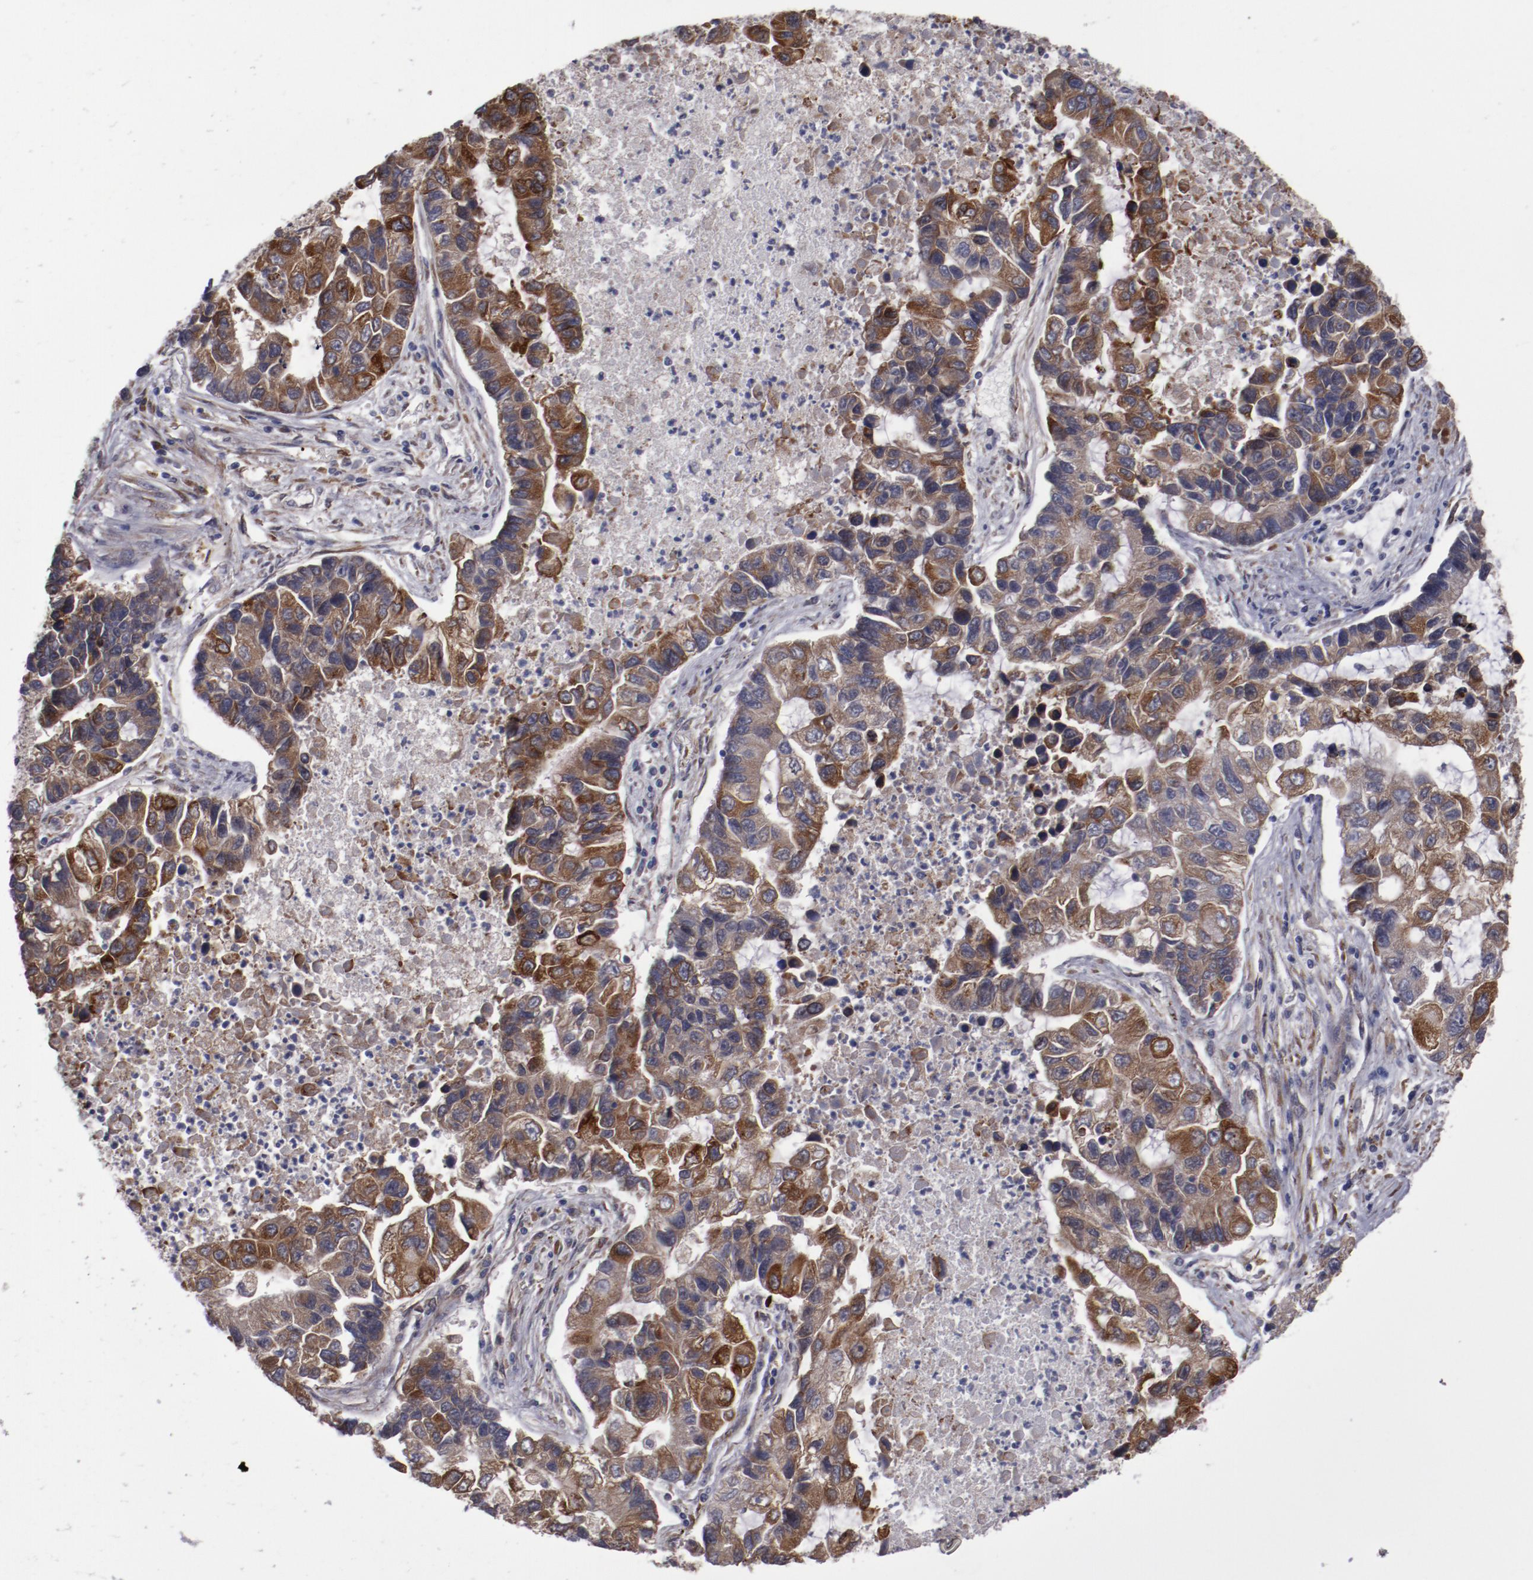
{"staining": {"intensity": "moderate", "quantity": ">75%", "location": "cytoplasmic/membranous"}, "tissue": "lung cancer", "cell_type": "Tumor cells", "image_type": "cancer", "snomed": [{"axis": "morphology", "description": "Adenocarcinoma, NOS"}, {"axis": "topography", "description": "Lung"}], "caption": "IHC histopathology image of neoplastic tissue: human adenocarcinoma (lung) stained using IHC reveals medium levels of moderate protein expression localized specifically in the cytoplasmic/membranous of tumor cells, appearing as a cytoplasmic/membranous brown color.", "gene": "IL12A", "patient": {"sex": "female", "age": 51}}